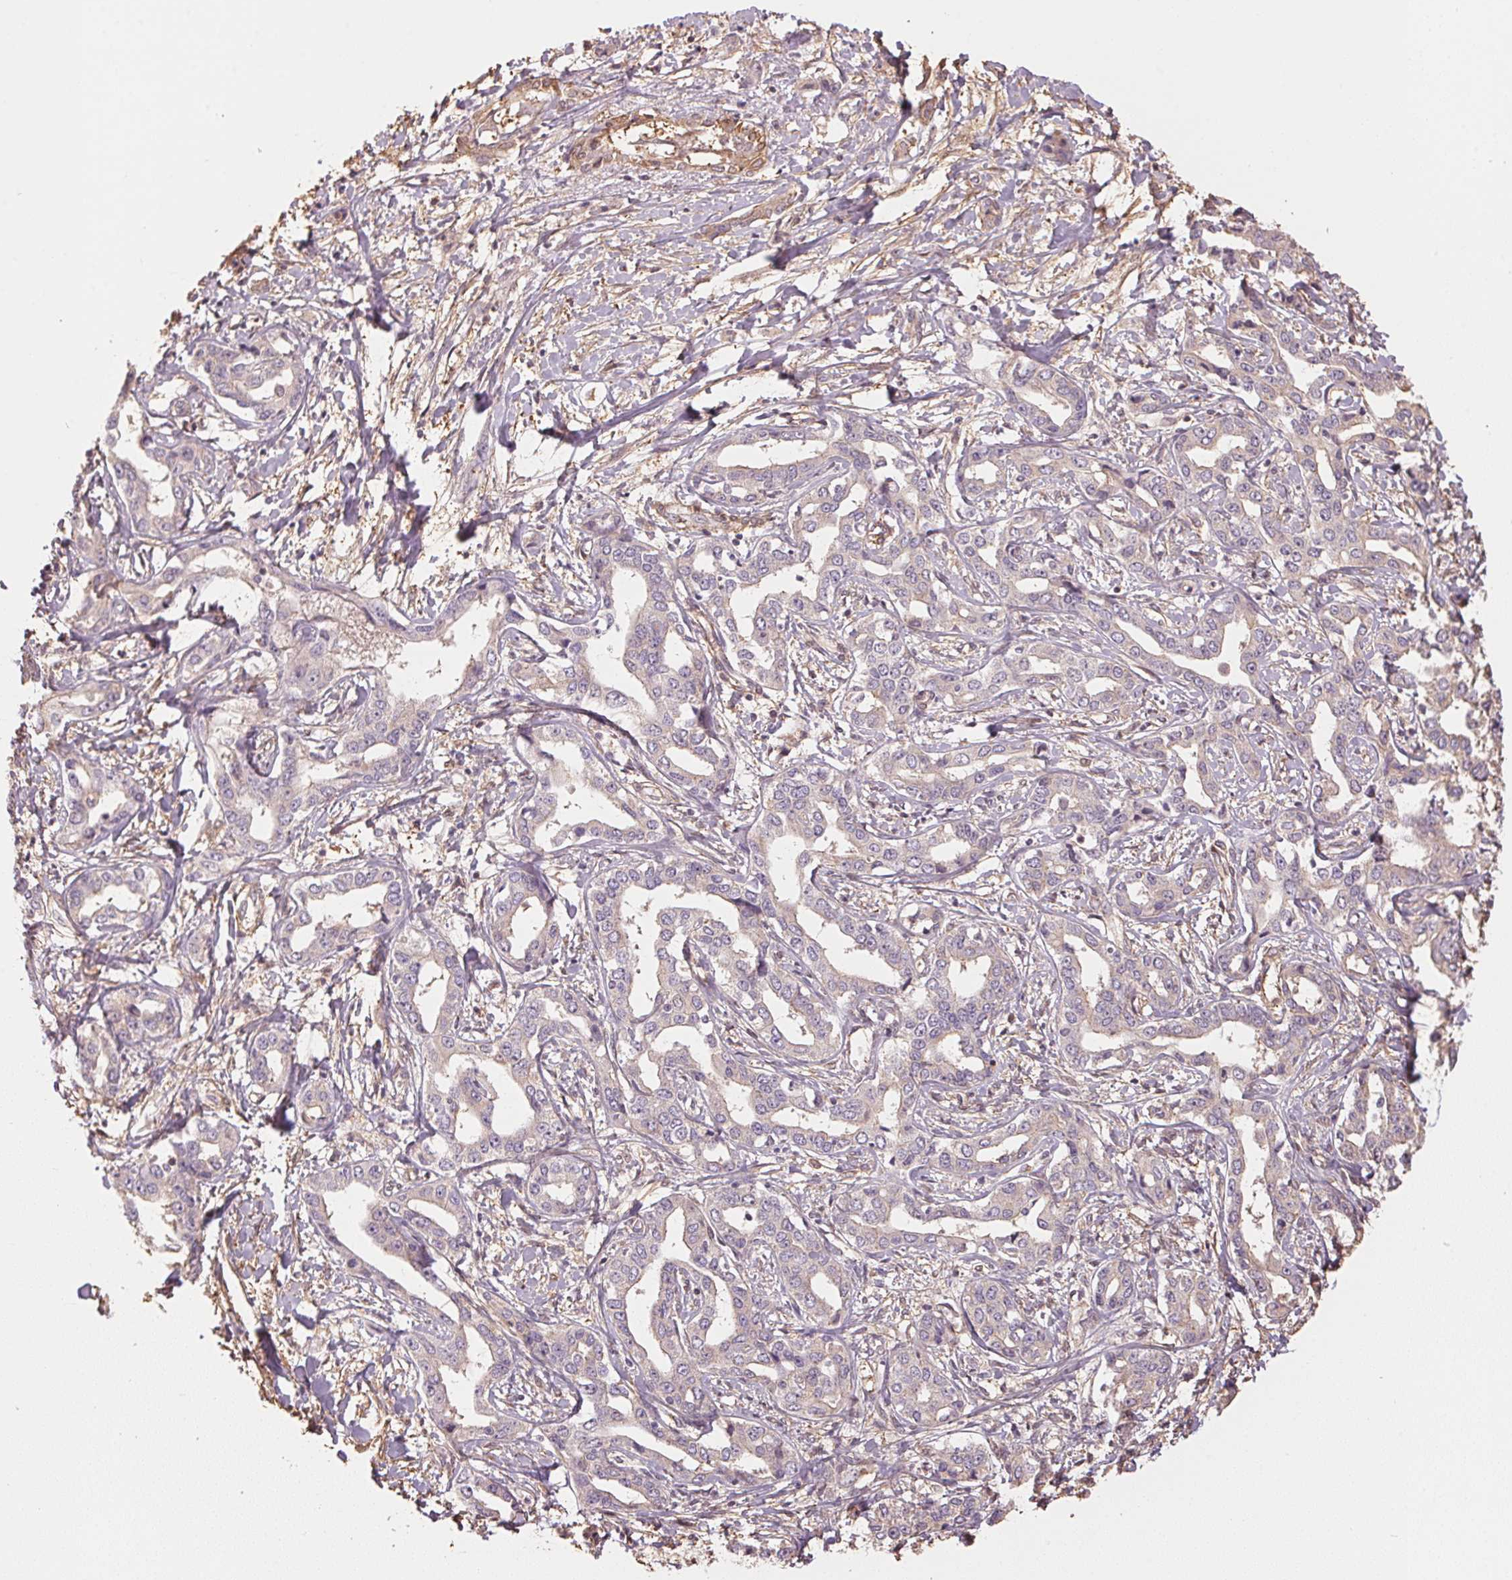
{"staining": {"intensity": "negative", "quantity": "none", "location": "none"}, "tissue": "liver cancer", "cell_type": "Tumor cells", "image_type": "cancer", "snomed": [{"axis": "morphology", "description": "Cholangiocarcinoma"}, {"axis": "topography", "description": "Liver"}], "caption": "Cholangiocarcinoma (liver) stained for a protein using immunohistochemistry (IHC) exhibits no expression tumor cells.", "gene": "QDPR", "patient": {"sex": "male", "age": 59}}